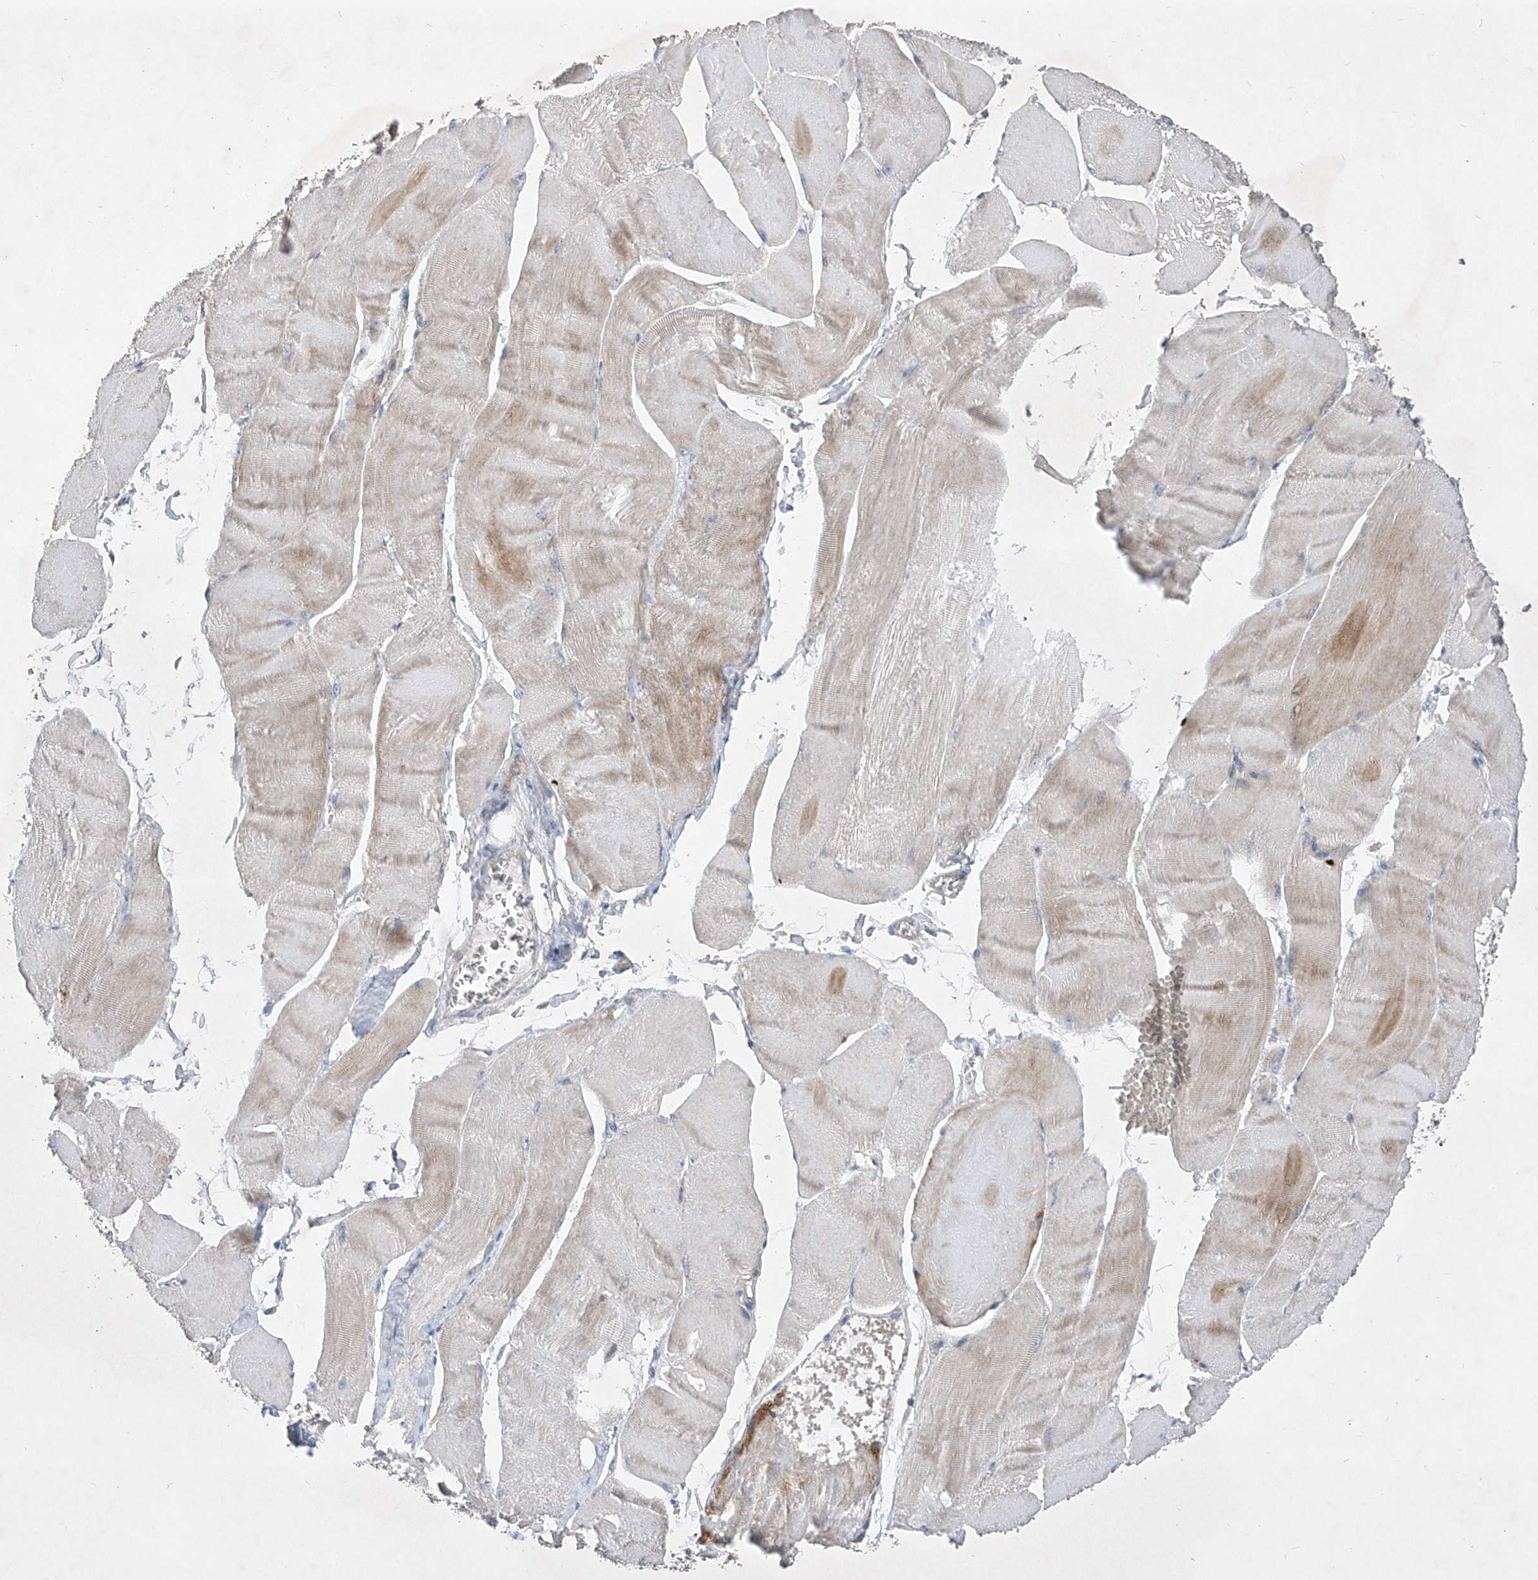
{"staining": {"intensity": "weak", "quantity": "25%-75%", "location": "cytoplasmic/membranous"}, "tissue": "skeletal muscle", "cell_type": "Myocytes", "image_type": "normal", "snomed": [{"axis": "morphology", "description": "Normal tissue, NOS"}, {"axis": "morphology", "description": "Basal cell carcinoma"}, {"axis": "topography", "description": "Skeletal muscle"}], "caption": "This image shows IHC staining of benign skeletal muscle, with low weak cytoplasmic/membranous expression in about 25%-75% of myocytes.", "gene": "COQ3", "patient": {"sex": "female", "age": 64}}